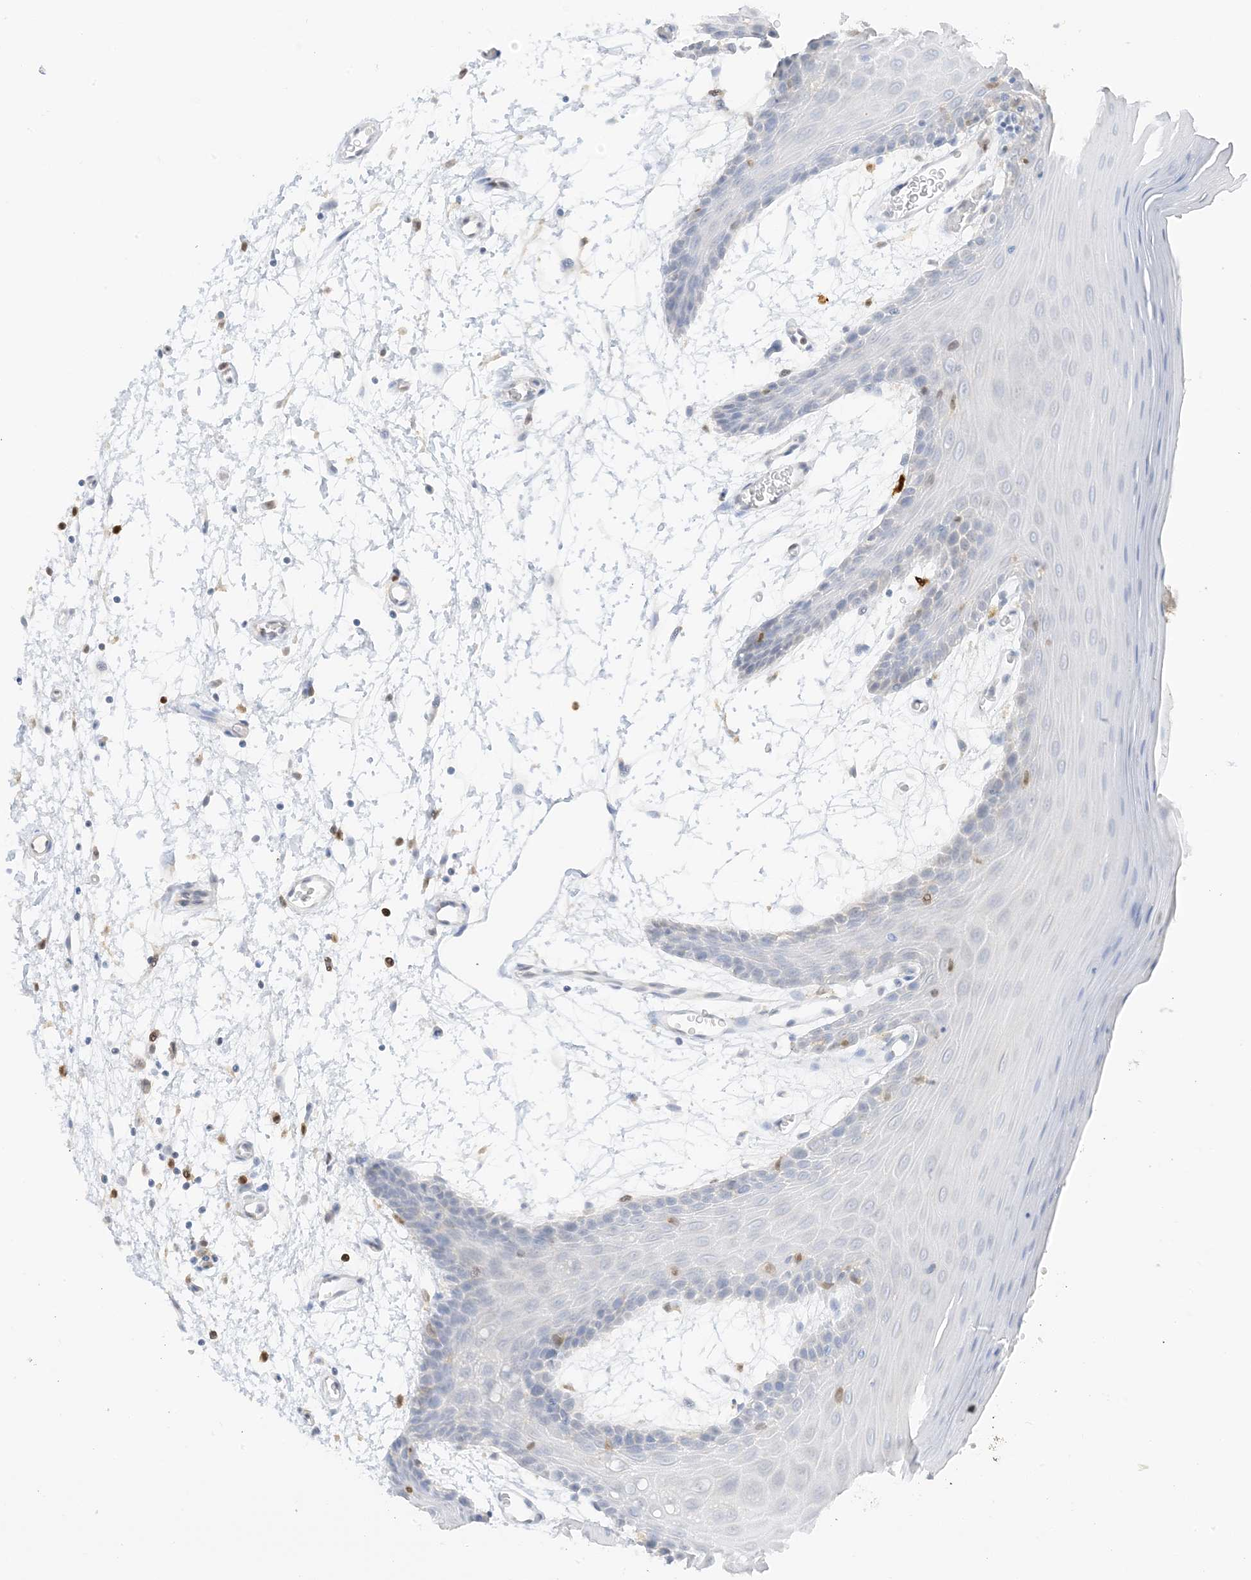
{"staining": {"intensity": "negative", "quantity": "none", "location": "none"}, "tissue": "oral mucosa", "cell_type": "Squamous epithelial cells", "image_type": "normal", "snomed": [{"axis": "morphology", "description": "Normal tissue, NOS"}, {"axis": "topography", "description": "Skeletal muscle"}, {"axis": "topography", "description": "Oral tissue"}, {"axis": "topography", "description": "Salivary gland"}, {"axis": "topography", "description": "Peripheral nerve tissue"}], "caption": "This is an immunohistochemistry image of normal human oral mucosa. There is no staining in squamous epithelial cells.", "gene": "GCA", "patient": {"sex": "male", "age": 54}}